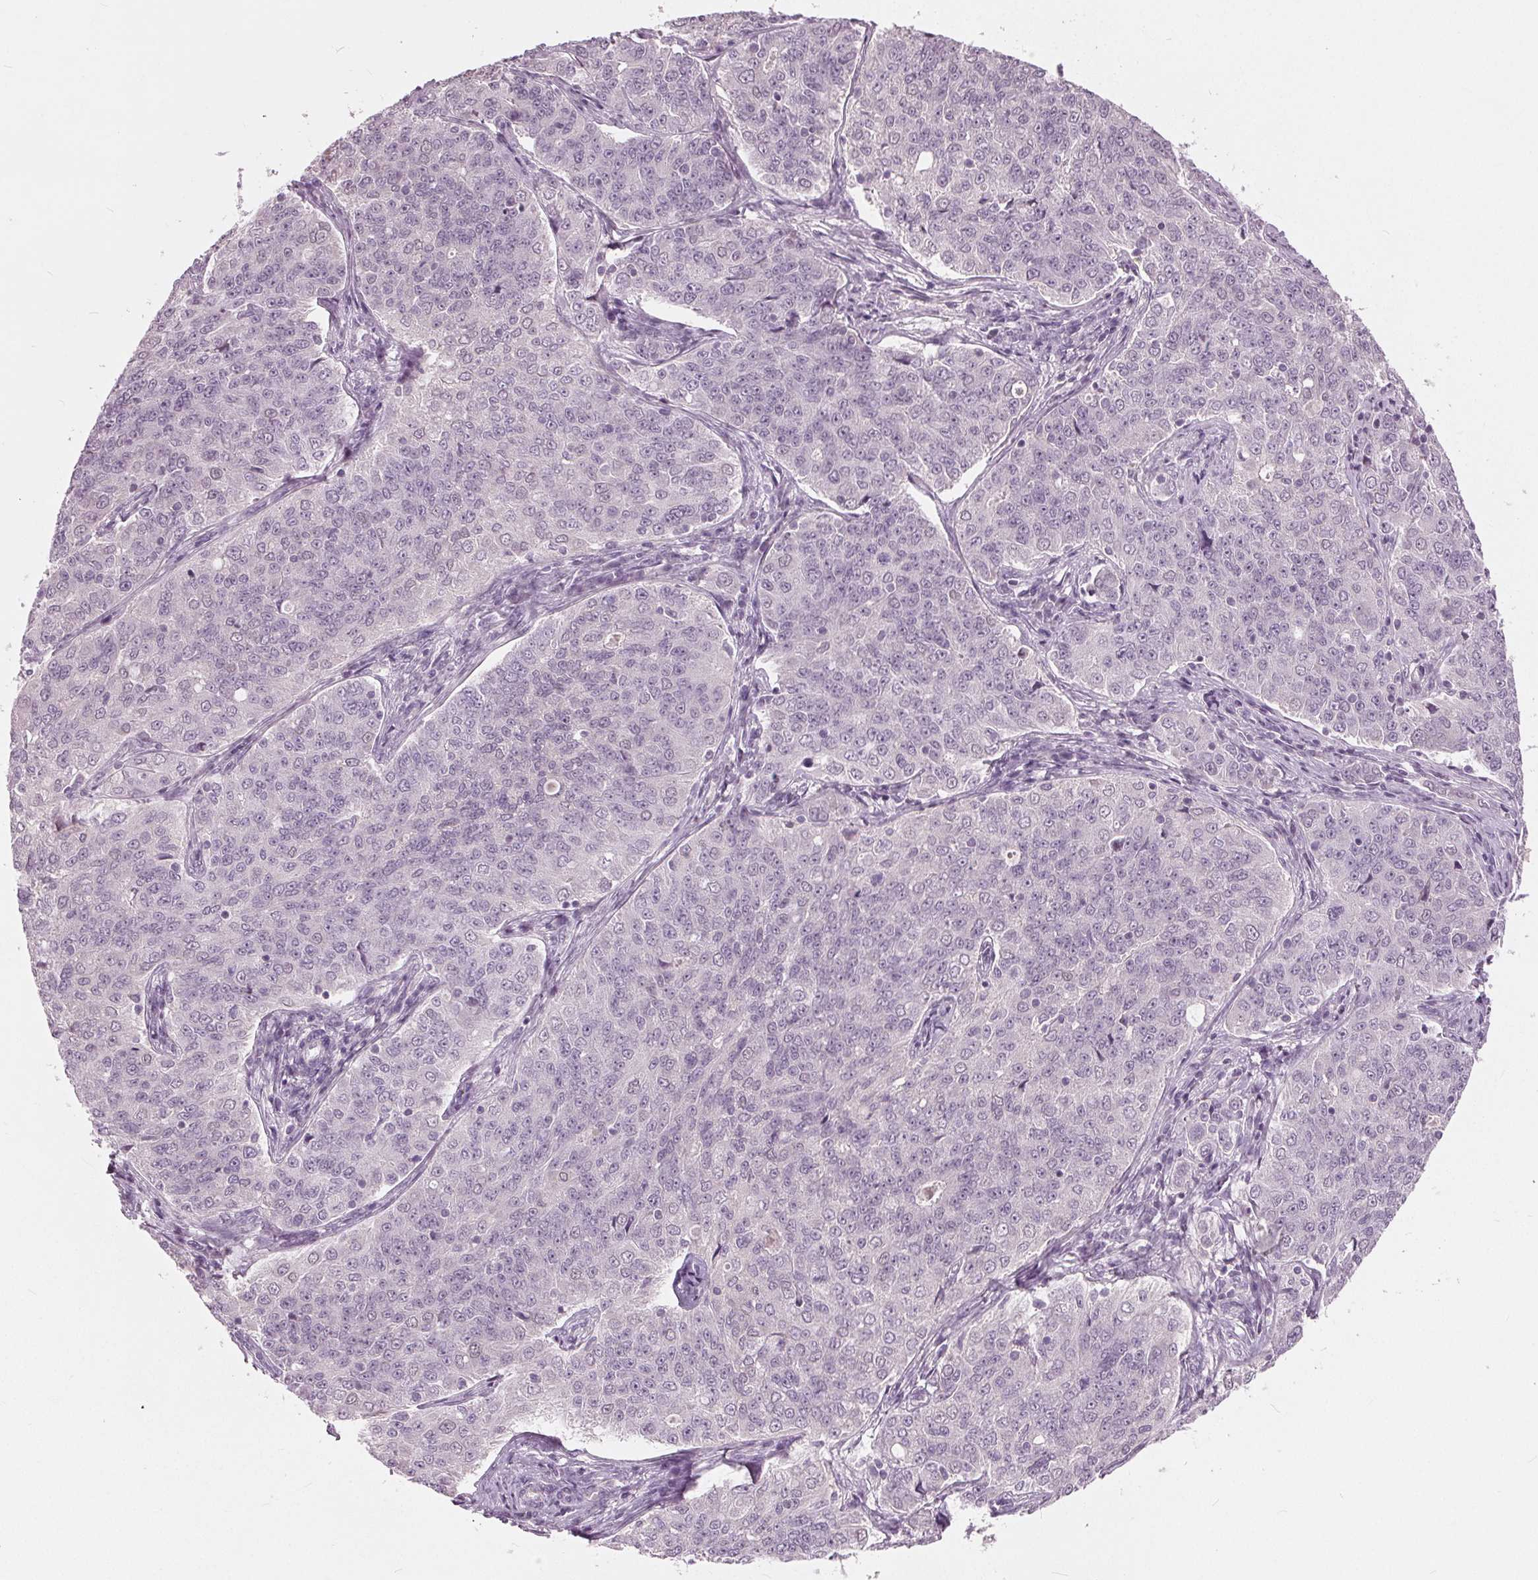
{"staining": {"intensity": "negative", "quantity": "none", "location": "none"}, "tissue": "endometrial cancer", "cell_type": "Tumor cells", "image_type": "cancer", "snomed": [{"axis": "morphology", "description": "Adenocarcinoma, NOS"}, {"axis": "topography", "description": "Endometrium"}], "caption": "DAB immunohistochemical staining of human adenocarcinoma (endometrial) demonstrates no significant expression in tumor cells. (DAB immunohistochemistry (IHC), high magnification).", "gene": "TKFC", "patient": {"sex": "female", "age": 43}}